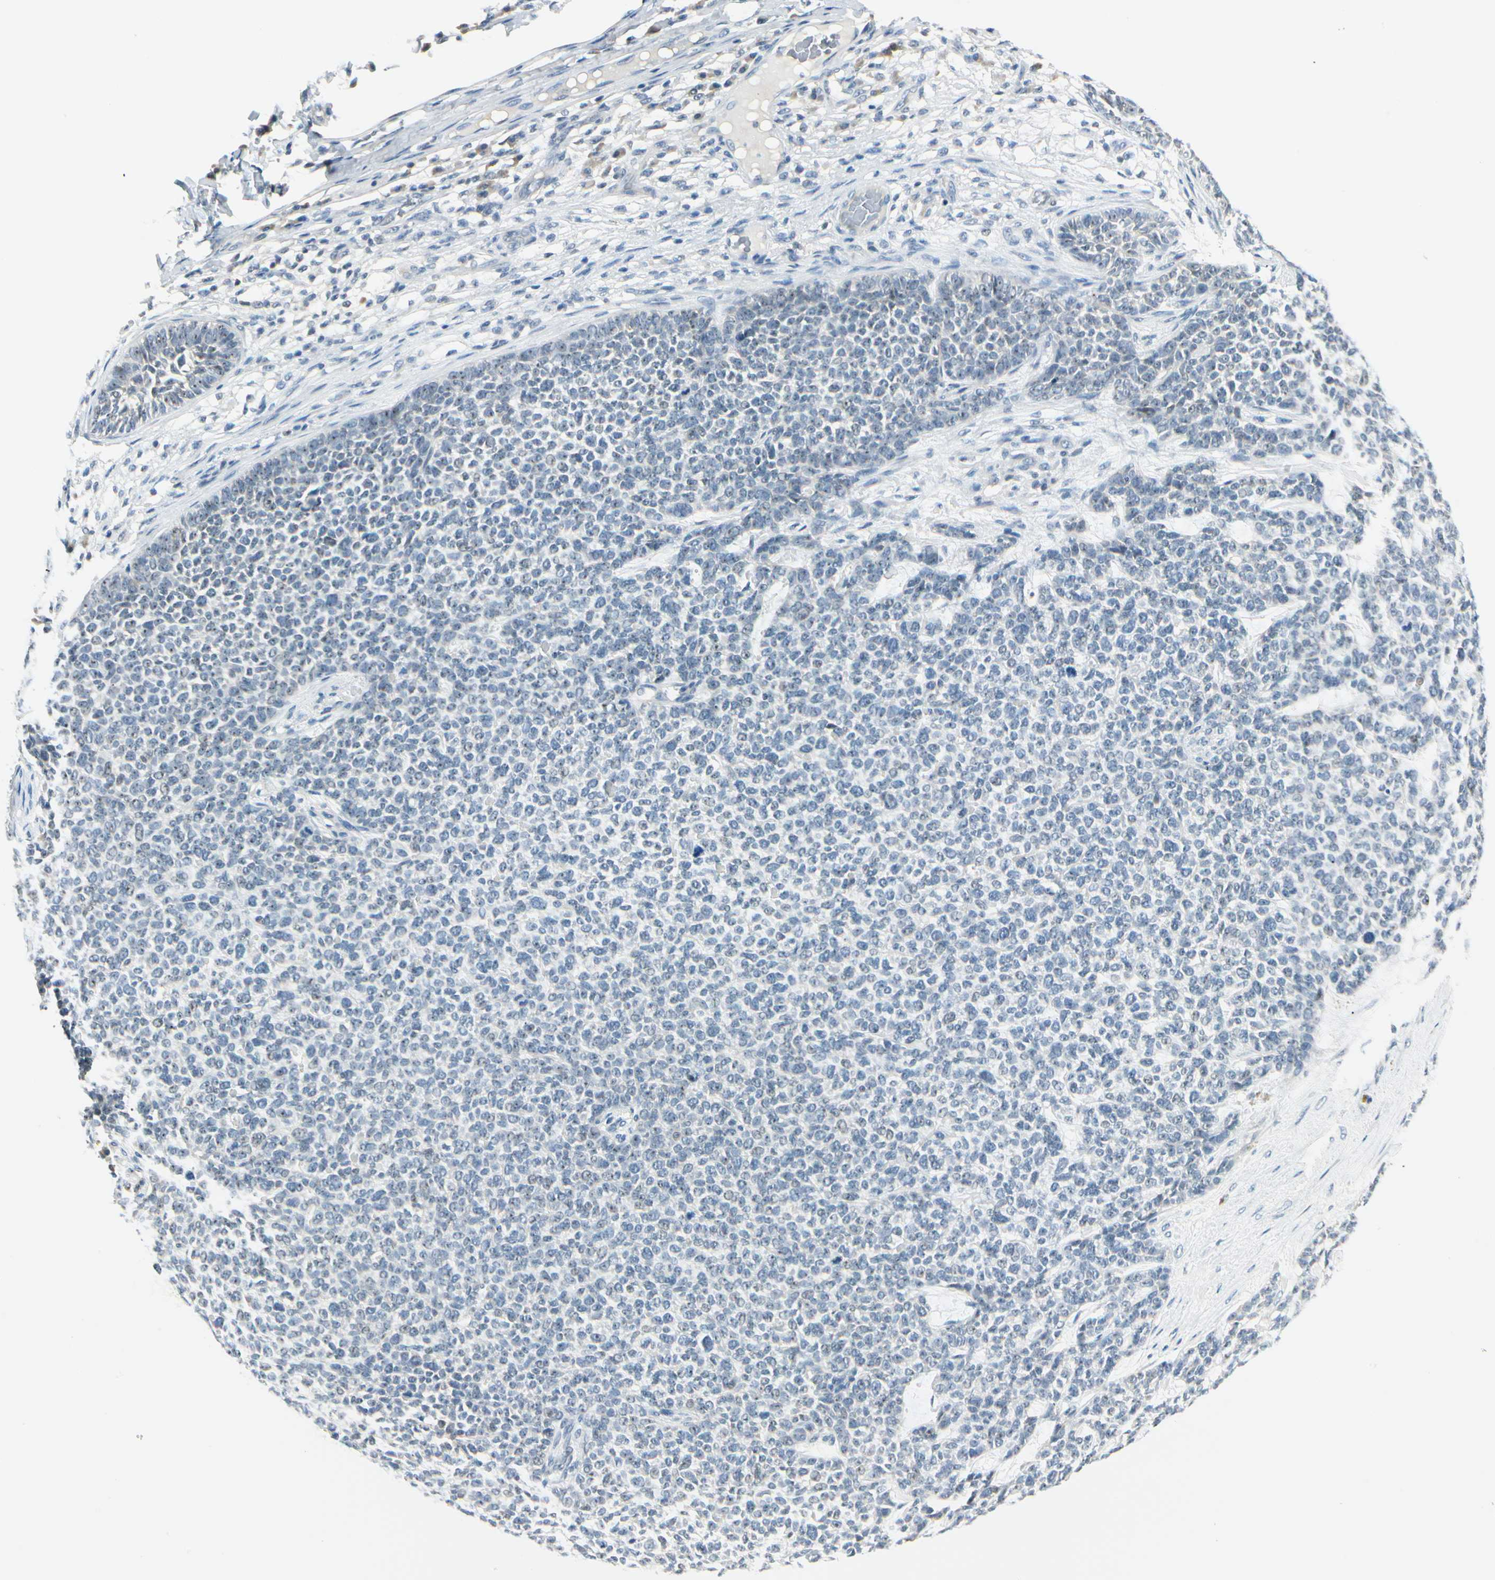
{"staining": {"intensity": "weak", "quantity": "<25%", "location": "nuclear"}, "tissue": "skin cancer", "cell_type": "Tumor cells", "image_type": "cancer", "snomed": [{"axis": "morphology", "description": "Basal cell carcinoma"}, {"axis": "topography", "description": "Skin"}], "caption": "Histopathology image shows no protein expression in tumor cells of skin cancer (basal cell carcinoma) tissue.", "gene": "ZSCAN1", "patient": {"sex": "female", "age": 84}}